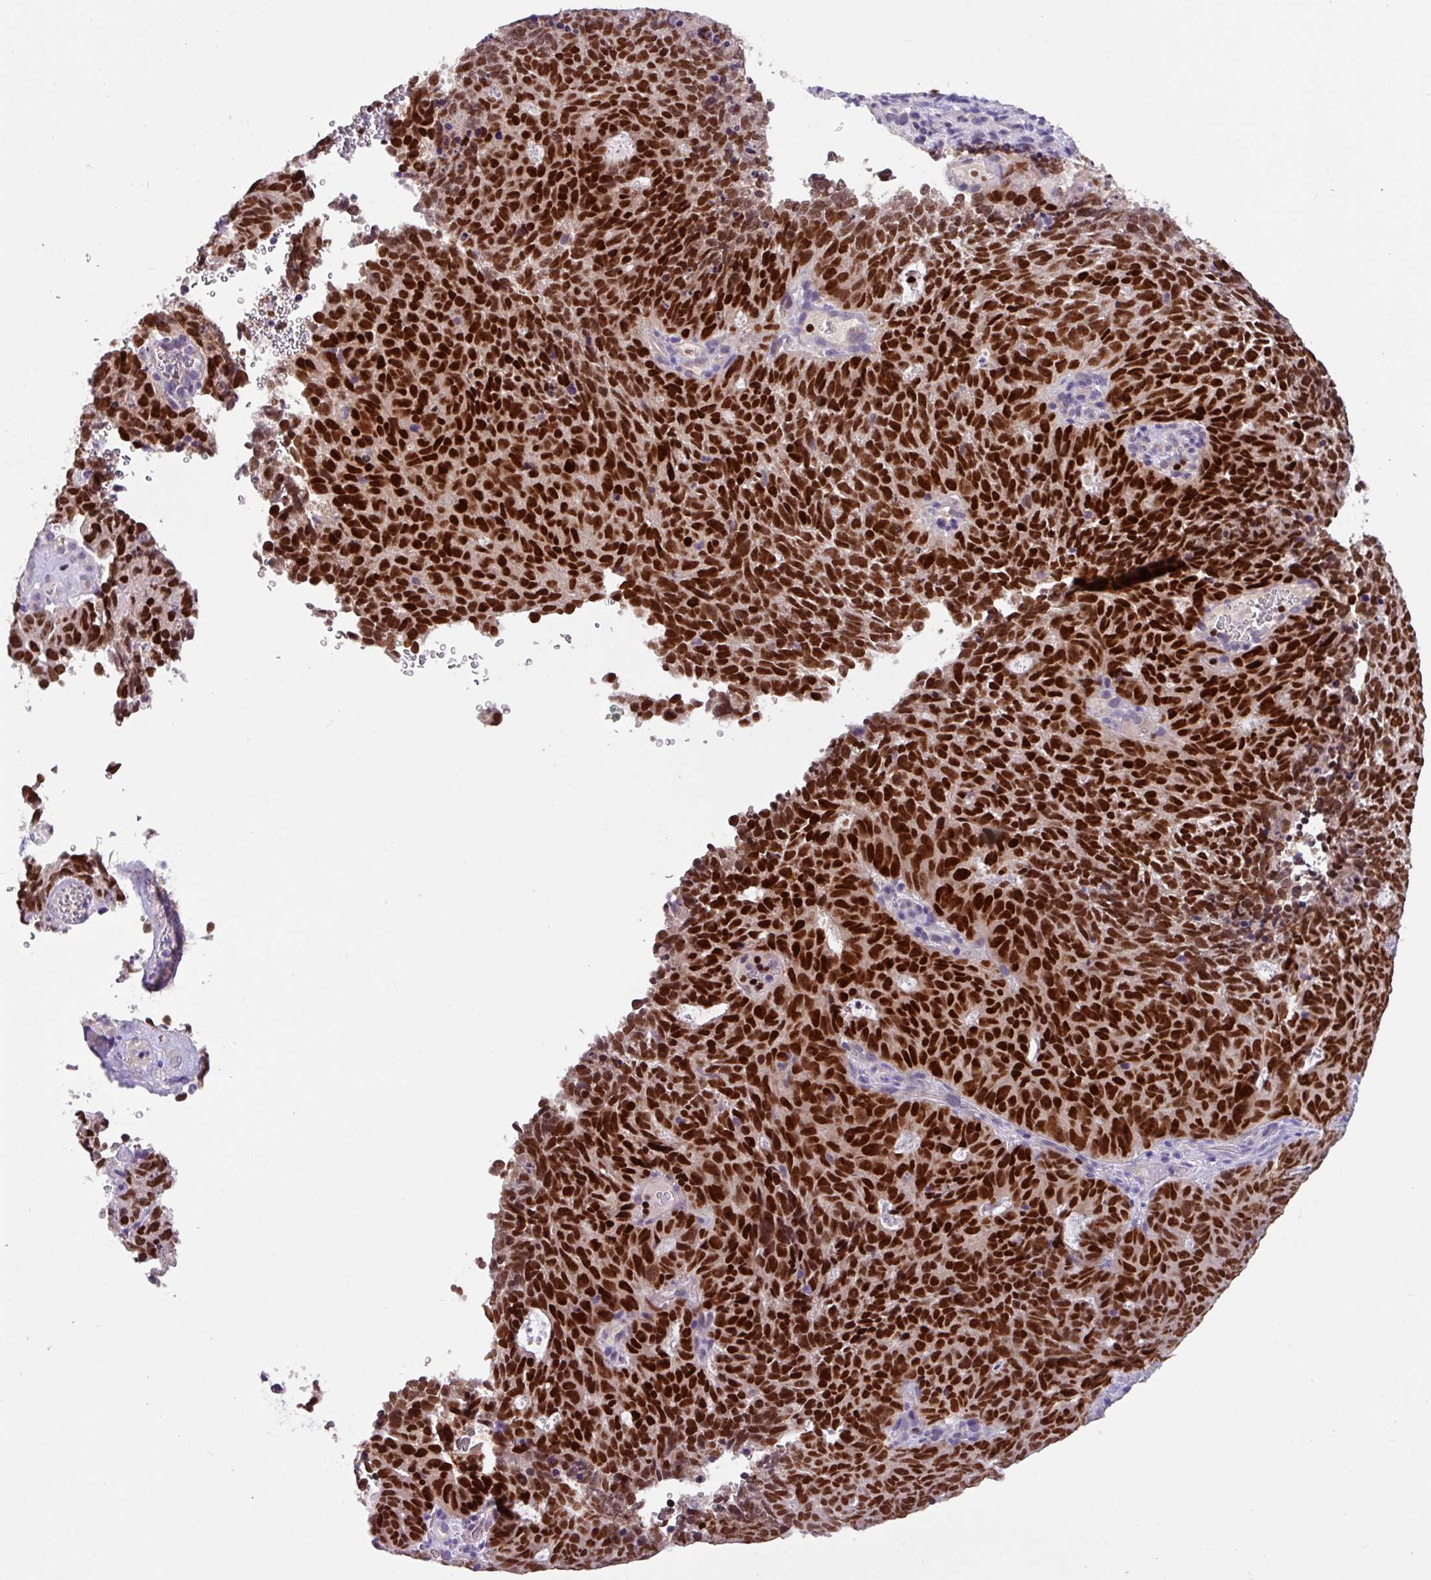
{"staining": {"intensity": "strong", "quantity": ">75%", "location": "nuclear"}, "tissue": "cervical cancer", "cell_type": "Tumor cells", "image_type": "cancer", "snomed": [{"axis": "morphology", "description": "Adenocarcinoma, NOS"}, {"axis": "topography", "description": "Cervix"}], "caption": "A high-resolution micrograph shows IHC staining of adenocarcinoma (cervical), which shows strong nuclear staining in about >75% of tumor cells. The protein is shown in brown color, while the nuclei are stained blue.", "gene": "PAX8", "patient": {"sex": "female", "age": 38}}